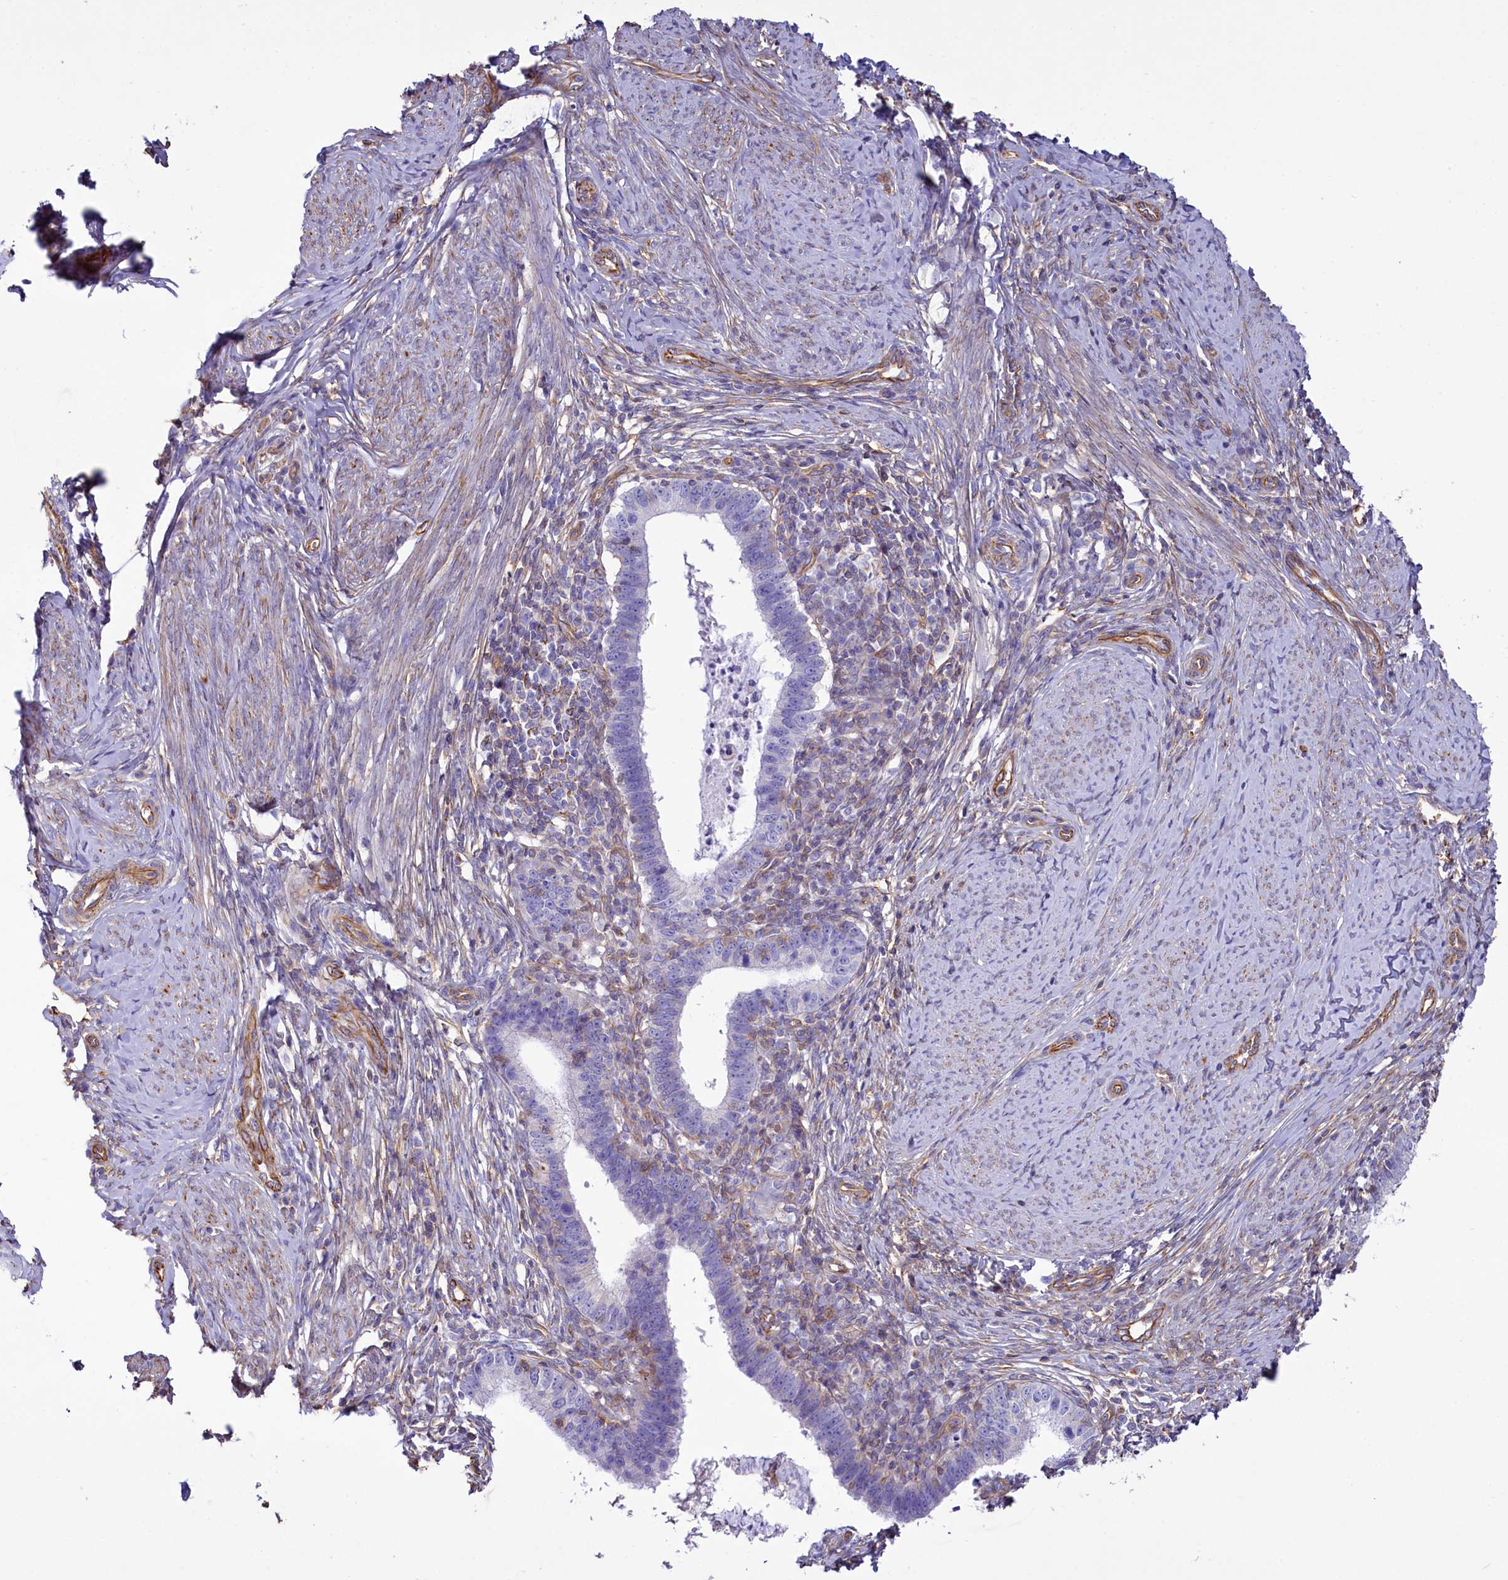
{"staining": {"intensity": "negative", "quantity": "none", "location": "none"}, "tissue": "cervical cancer", "cell_type": "Tumor cells", "image_type": "cancer", "snomed": [{"axis": "morphology", "description": "Adenocarcinoma, NOS"}, {"axis": "topography", "description": "Cervix"}], "caption": "IHC photomicrograph of cervical cancer stained for a protein (brown), which shows no expression in tumor cells. Nuclei are stained in blue.", "gene": "CD99", "patient": {"sex": "female", "age": 36}}